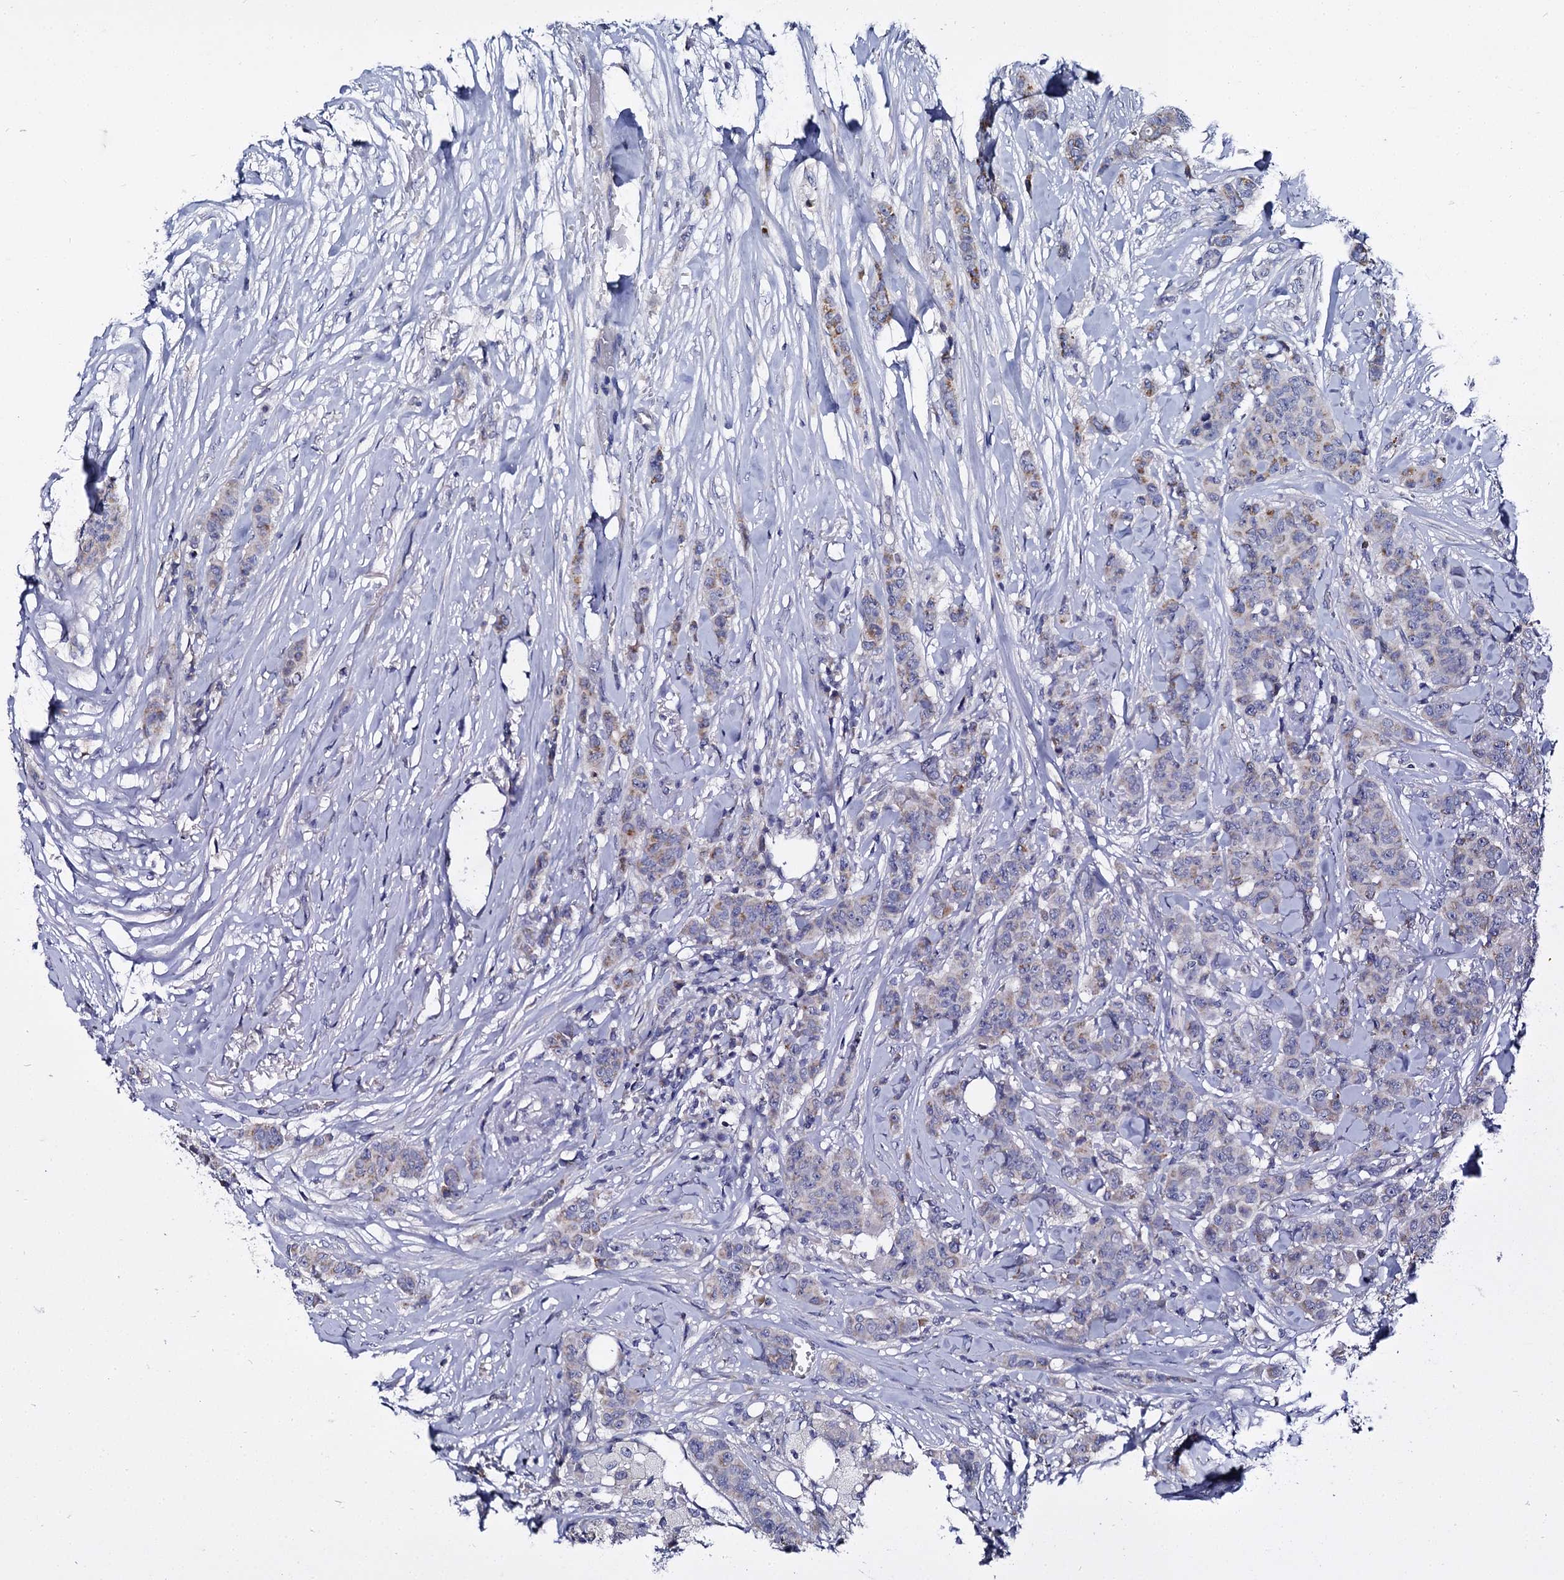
{"staining": {"intensity": "moderate", "quantity": "<25%", "location": "cytoplasmic/membranous"}, "tissue": "breast cancer", "cell_type": "Tumor cells", "image_type": "cancer", "snomed": [{"axis": "morphology", "description": "Duct carcinoma"}, {"axis": "topography", "description": "Breast"}], "caption": "This histopathology image demonstrates IHC staining of breast cancer, with low moderate cytoplasmic/membranous staining in about <25% of tumor cells.", "gene": "PANX2", "patient": {"sex": "female", "age": 40}}